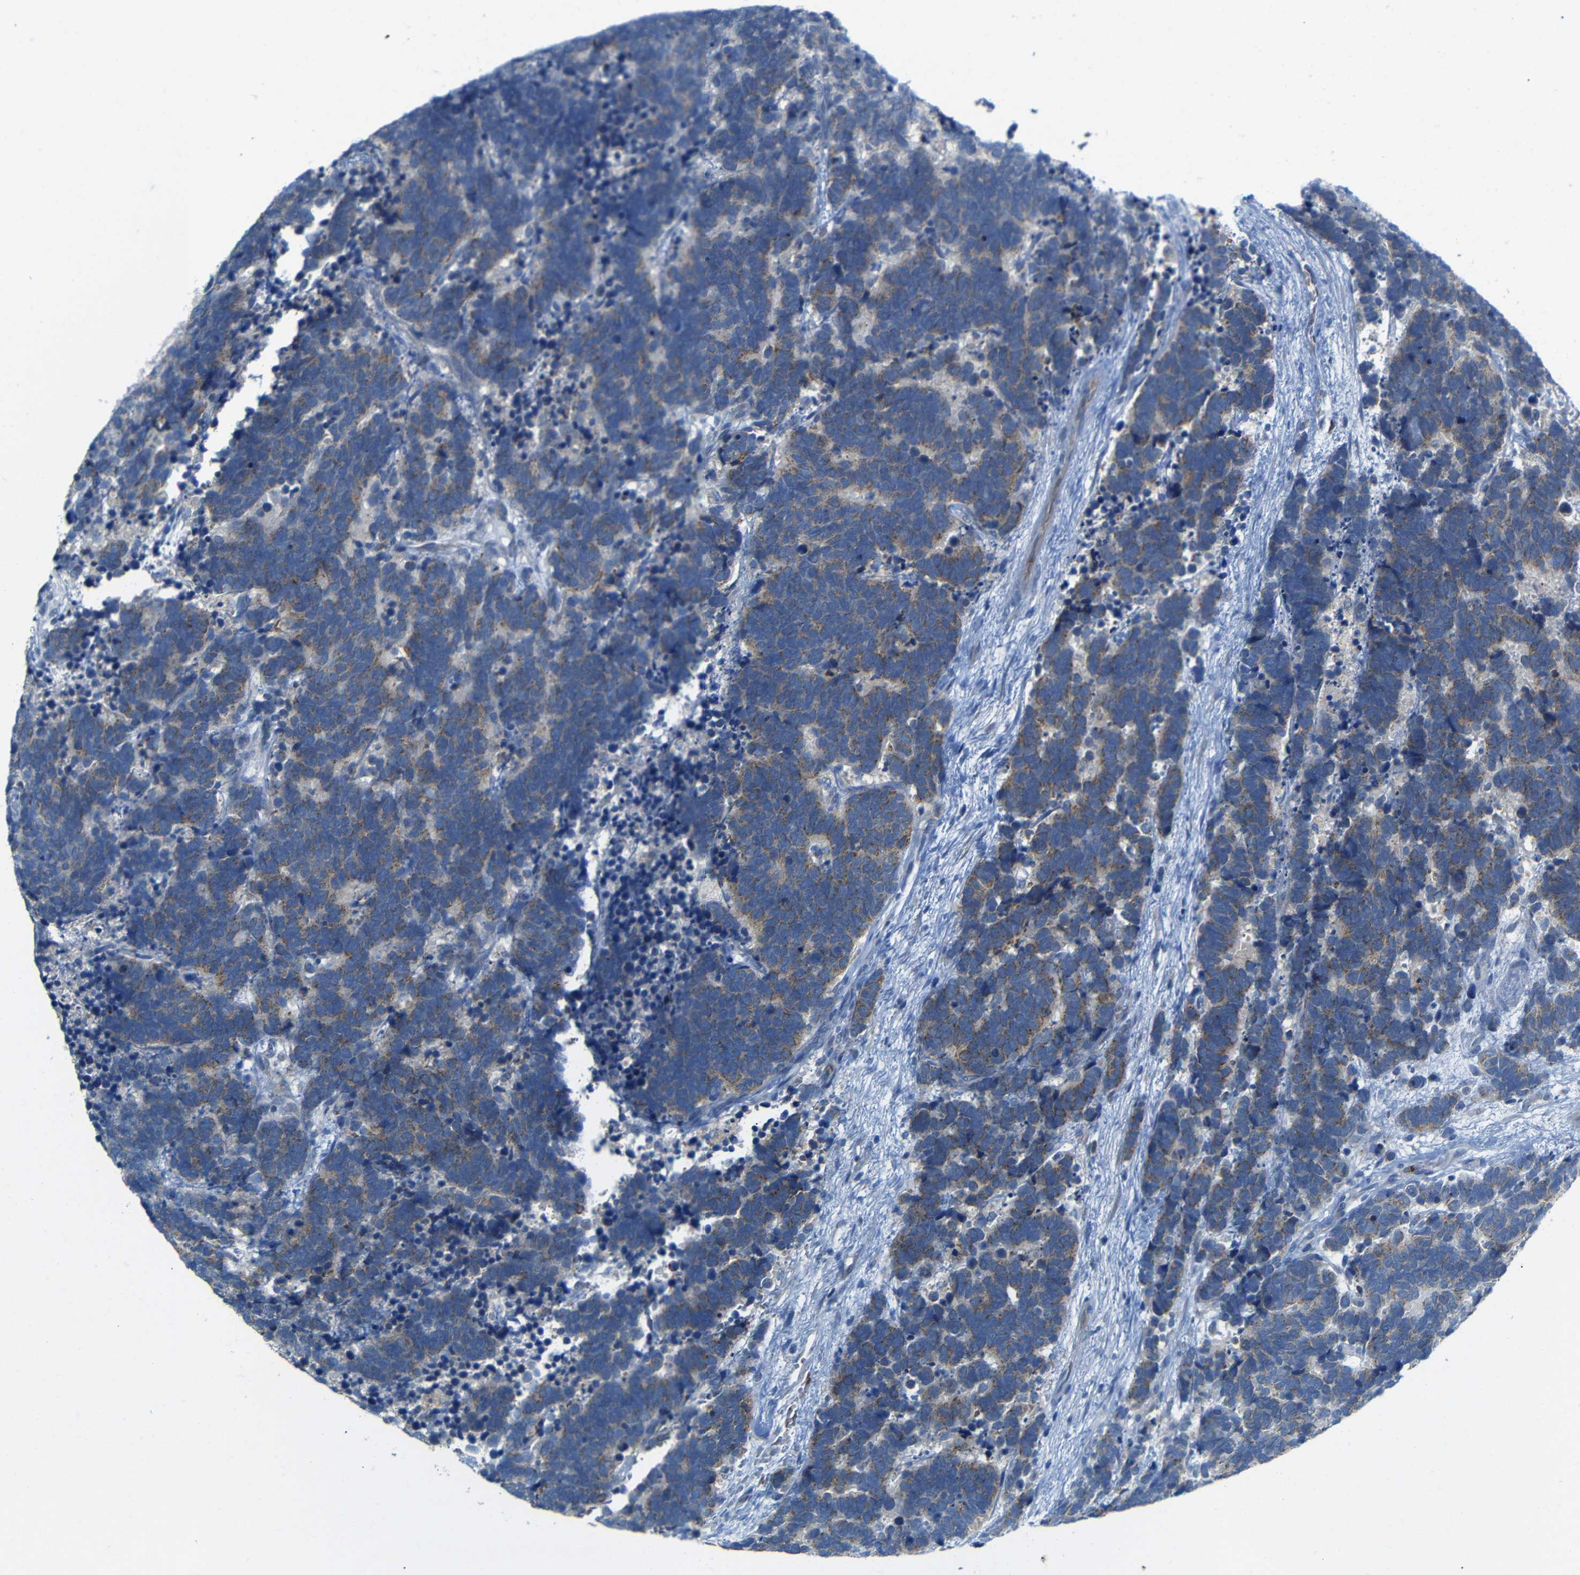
{"staining": {"intensity": "weak", "quantity": "25%-75%", "location": "cytoplasmic/membranous"}, "tissue": "carcinoid", "cell_type": "Tumor cells", "image_type": "cancer", "snomed": [{"axis": "morphology", "description": "Carcinoma, NOS"}, {"axis": "morphology", "description": "Carcinoid, malignant, NOS"}, {"axis": "topography", "description": "Urinary bladder"}], "caption": "A low amount of weak cytoplasmic/membranous staining is seen in approximately 25%-75% of tumor cells in carcinoma tissue. (DAB (3,3'-diaminobenzidine) IHC with brightfield microscopy, high magnification).", "gene": "TBC1D32", "patient": {"sex": "male", "age": 57}}